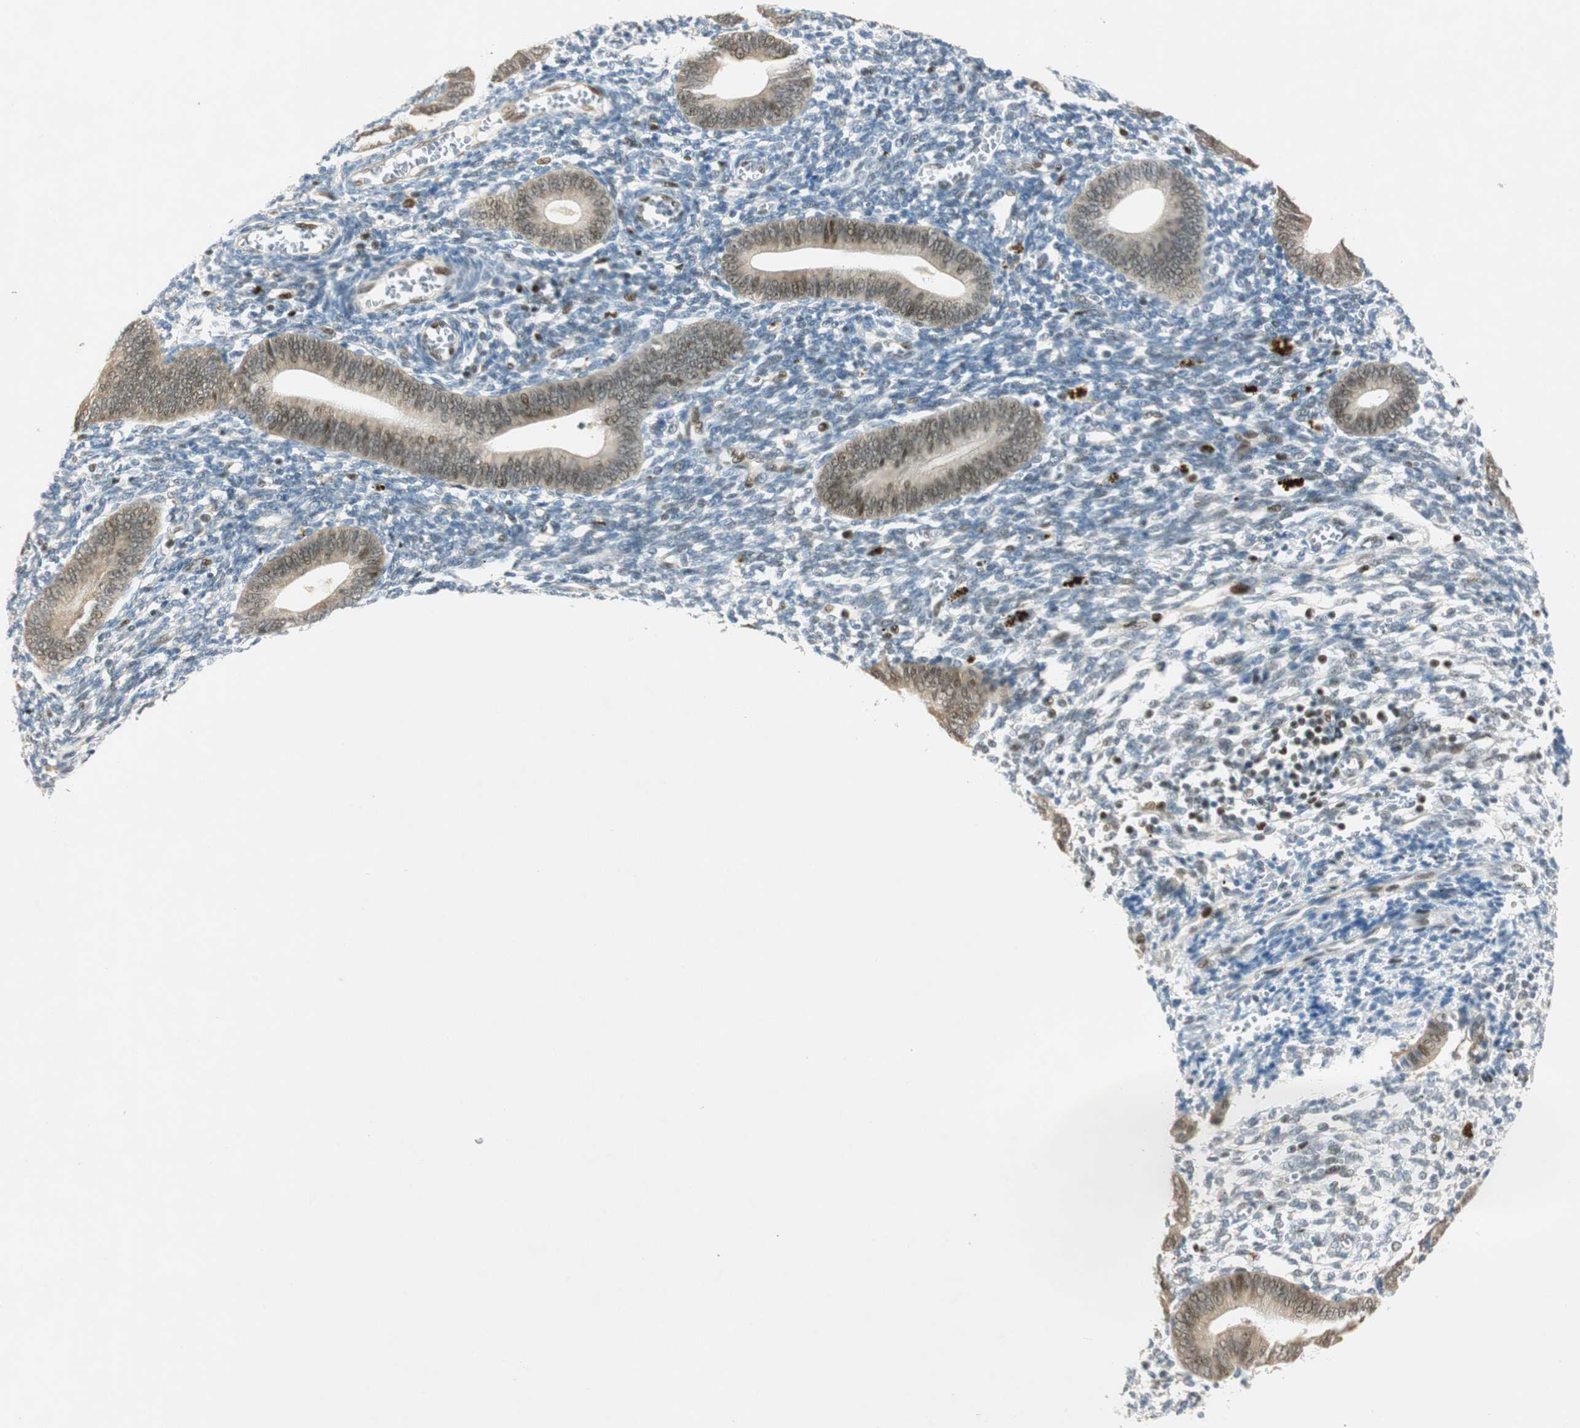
{"staining": {"intensity": "moderate", "quantity": "<25%", "location": "nuclear"}, "tissue": "endometrium", "cell_type": "Cells in endometrial stroma", "image_type": "normal", "snomed": [{"axis": "morphology", "description": "Normal tissue, NOS"}, {"axis": "topography", "description": "Uterus"}, {"axis": "topography", "description": "Endometrium"}], "caption": "This is a histology image of immunohistochemistry staining of normal endometrium, which shows moderate positivity in the nuclear of cells in endometrial stroma.", "gene": "MSX2", "patient": {"sex": "female", "age": 33}}